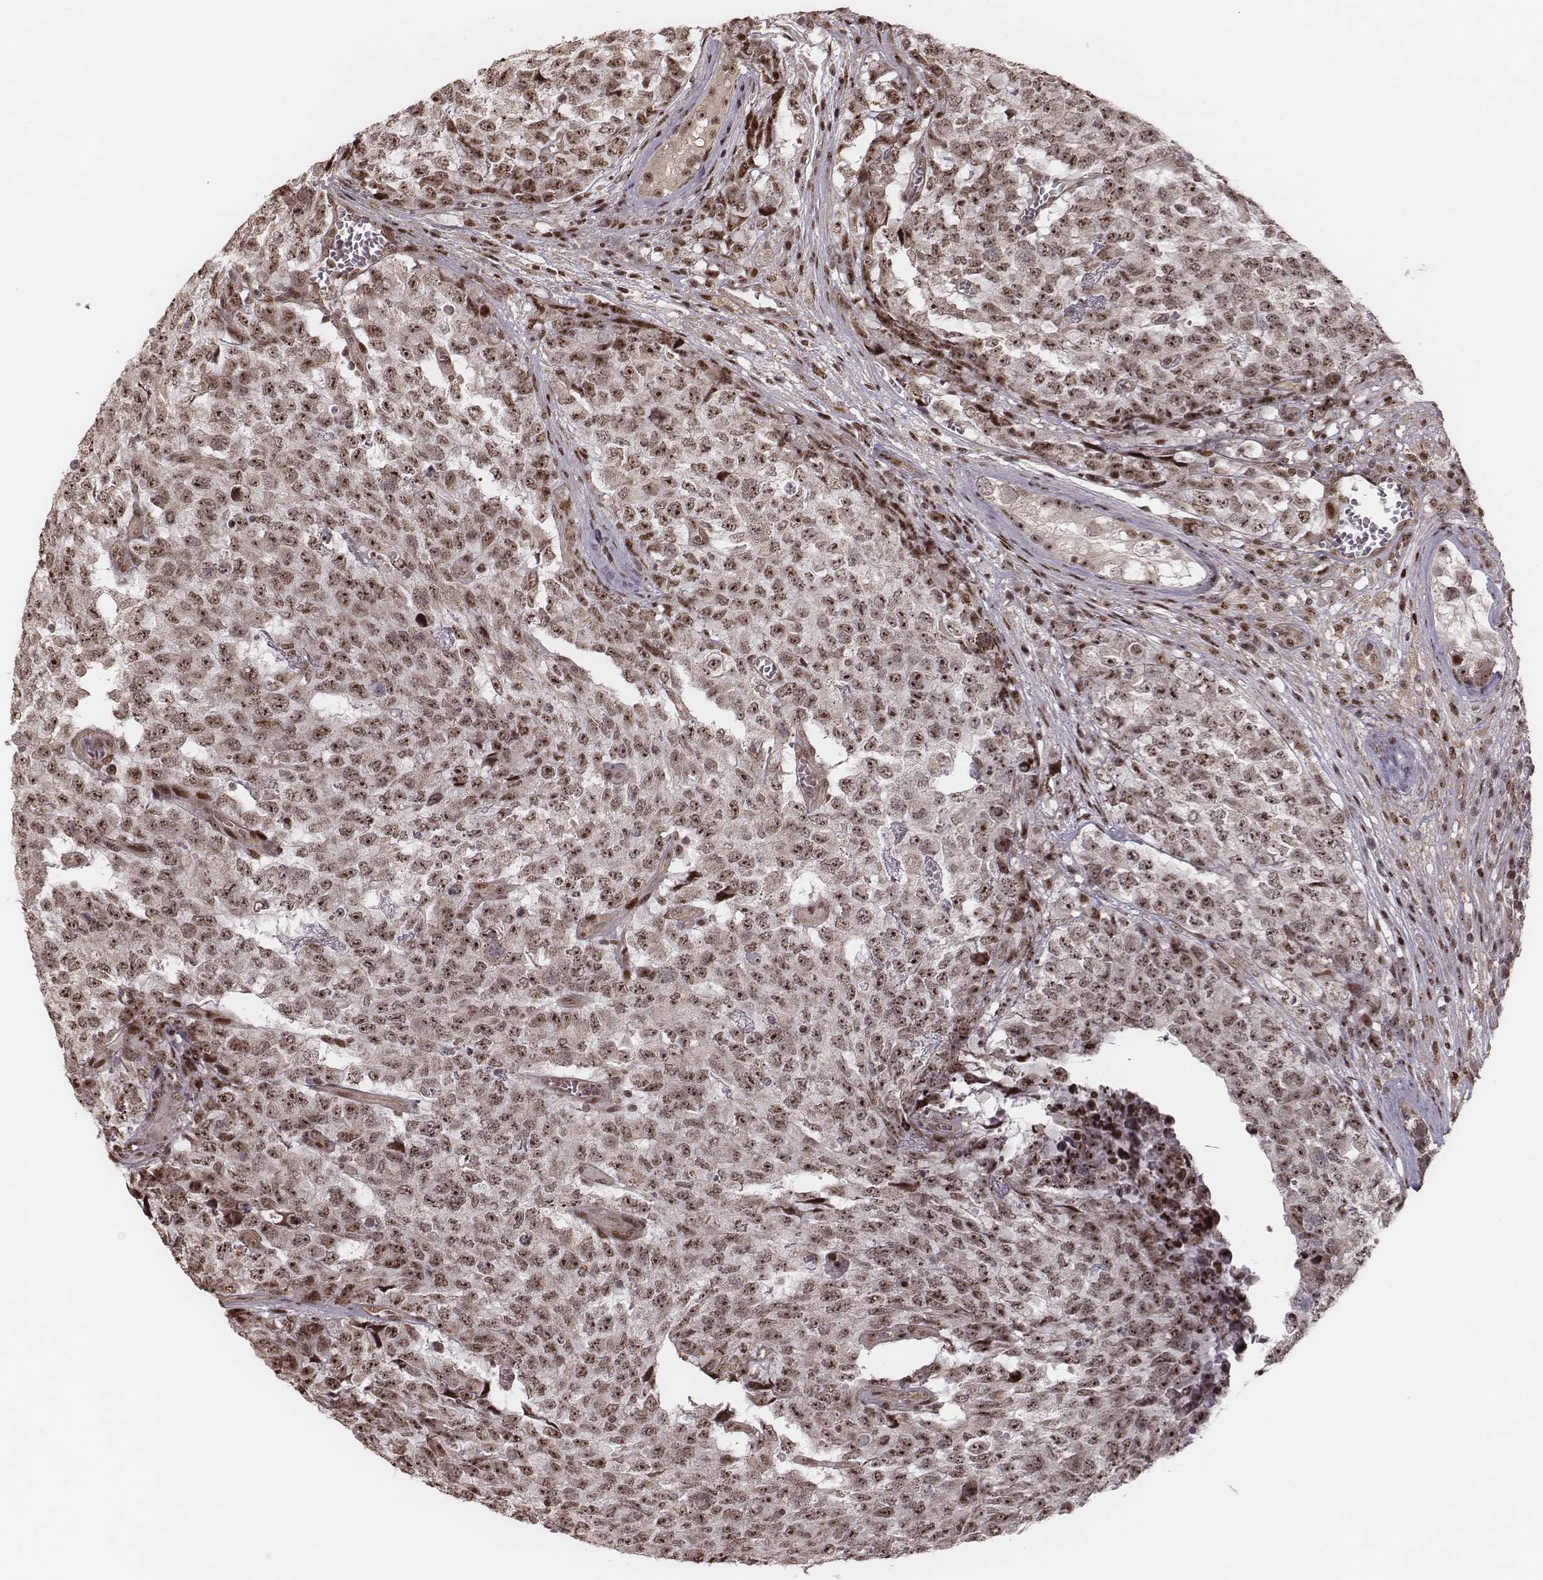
{"staining": {"intensity": "moderate", "quantity": "25%-75%", "location": "nuclear"}, "tissue": "testis cancer", "cell_type": "Tumor cells", "image_type": "cancer", "snomed": [{"axis": "morphology", "description": "Carcinoma, Embryonal, NOS"}, {"axis": "topography", "description": "Testis"}], "caption": "Immunohistochemistry image of human testis cancer stained for a protein (brown), which shows medium levels of moderate nuclear positivity in approximately 25%-75% of tumor cells.", "gene": "VRK3", "patient": {"sex": "male", "age": 23}}